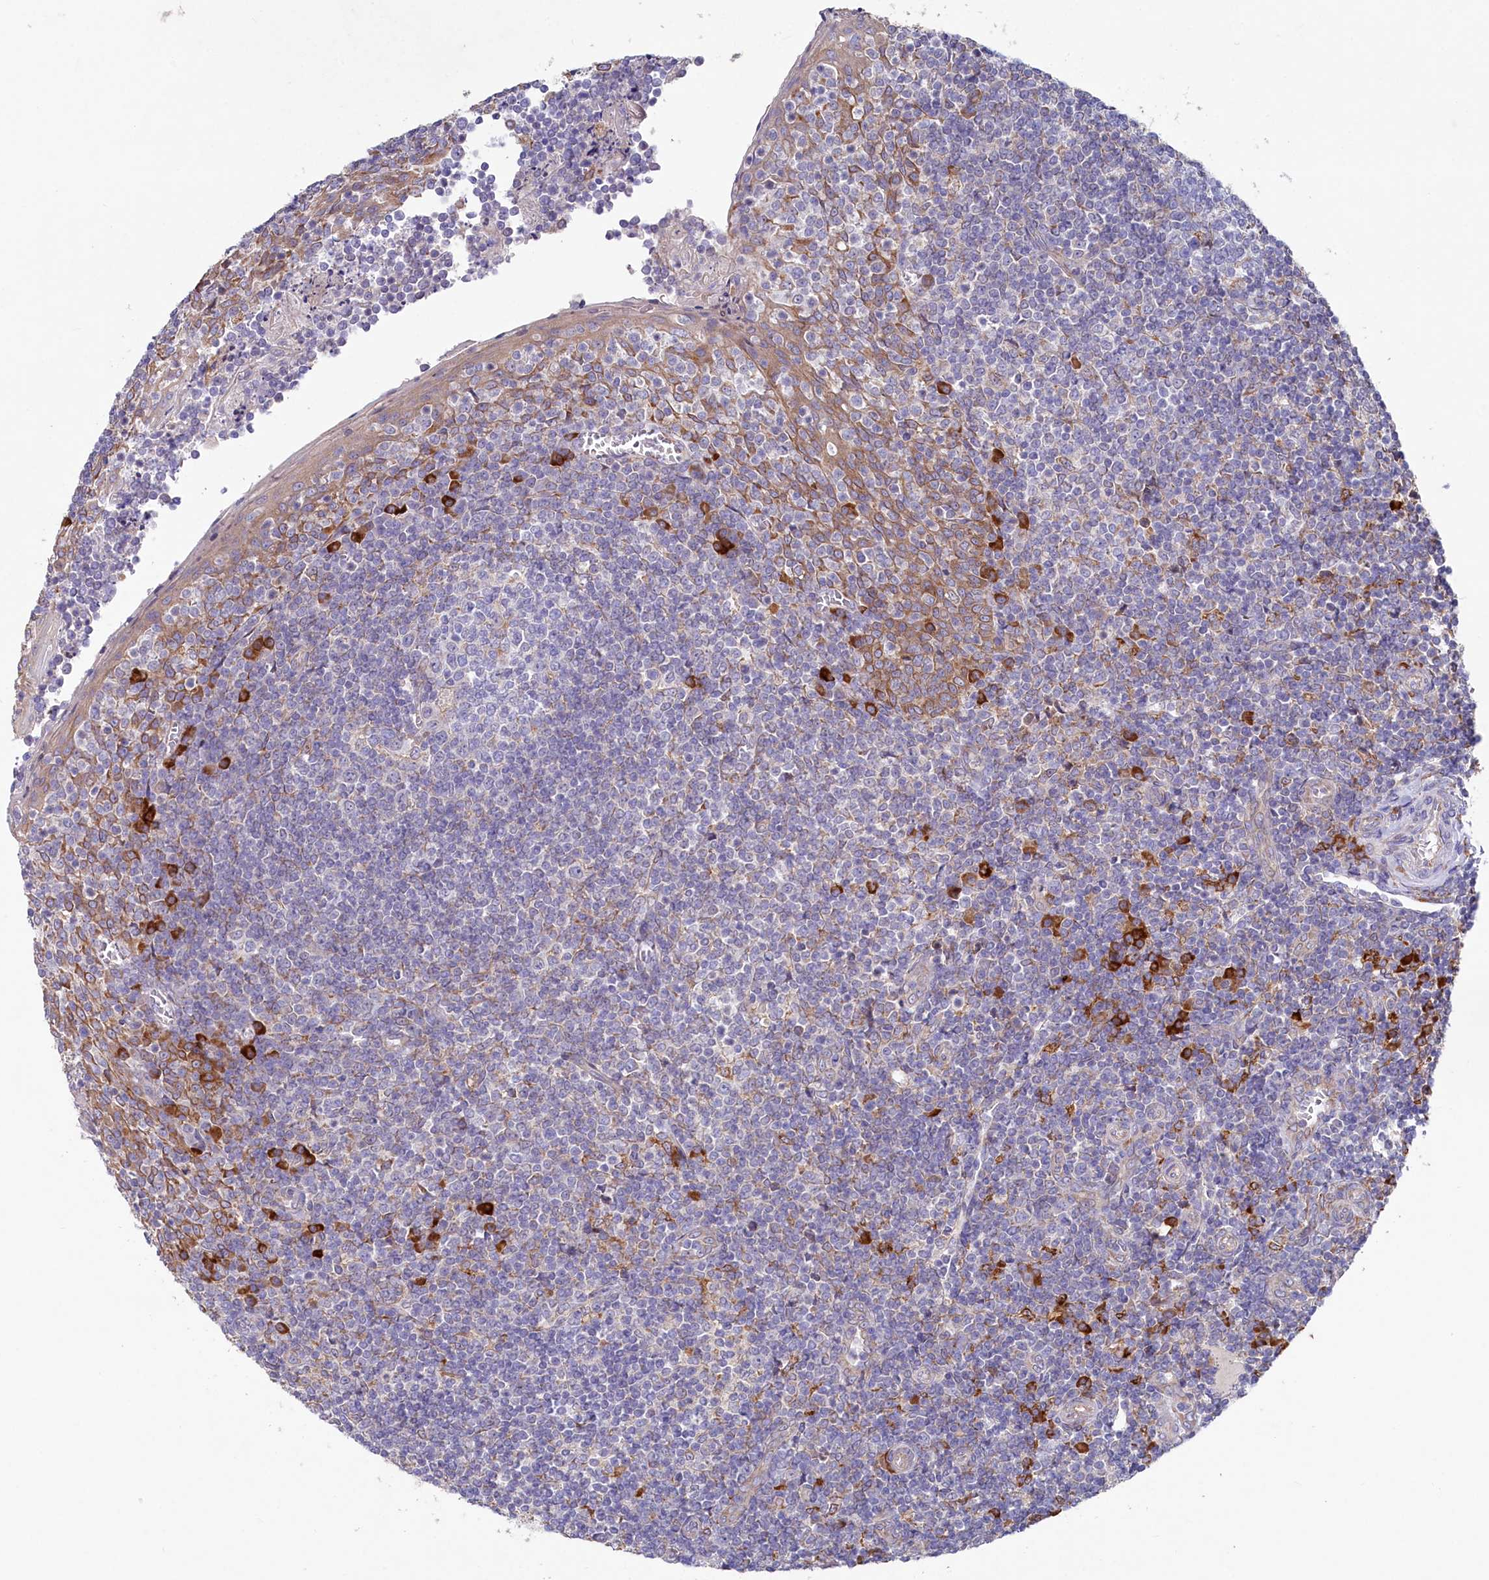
{"staining": {"intensity": "moderate", "quantity": "<25%", "location": "cytoplasmic/membranous"}, "tissue": "tonsil", "cell_type": "Germinal center cells", "image_type": "normal", "snomed": [{"axis": "morphology", "description": "Normal tissue, NOS"}, {"axis": "topography", "description": "Tonsil"}], "caption": "A photomicrograph showing moderate cytoplasmic/membranous expression in about <25% of germinal center cells in unremarkable tonsil, as visualized by brown immunohistochemical staining.", "gene": "CHID1", "patient": {"sex": "female", "age": 19}}